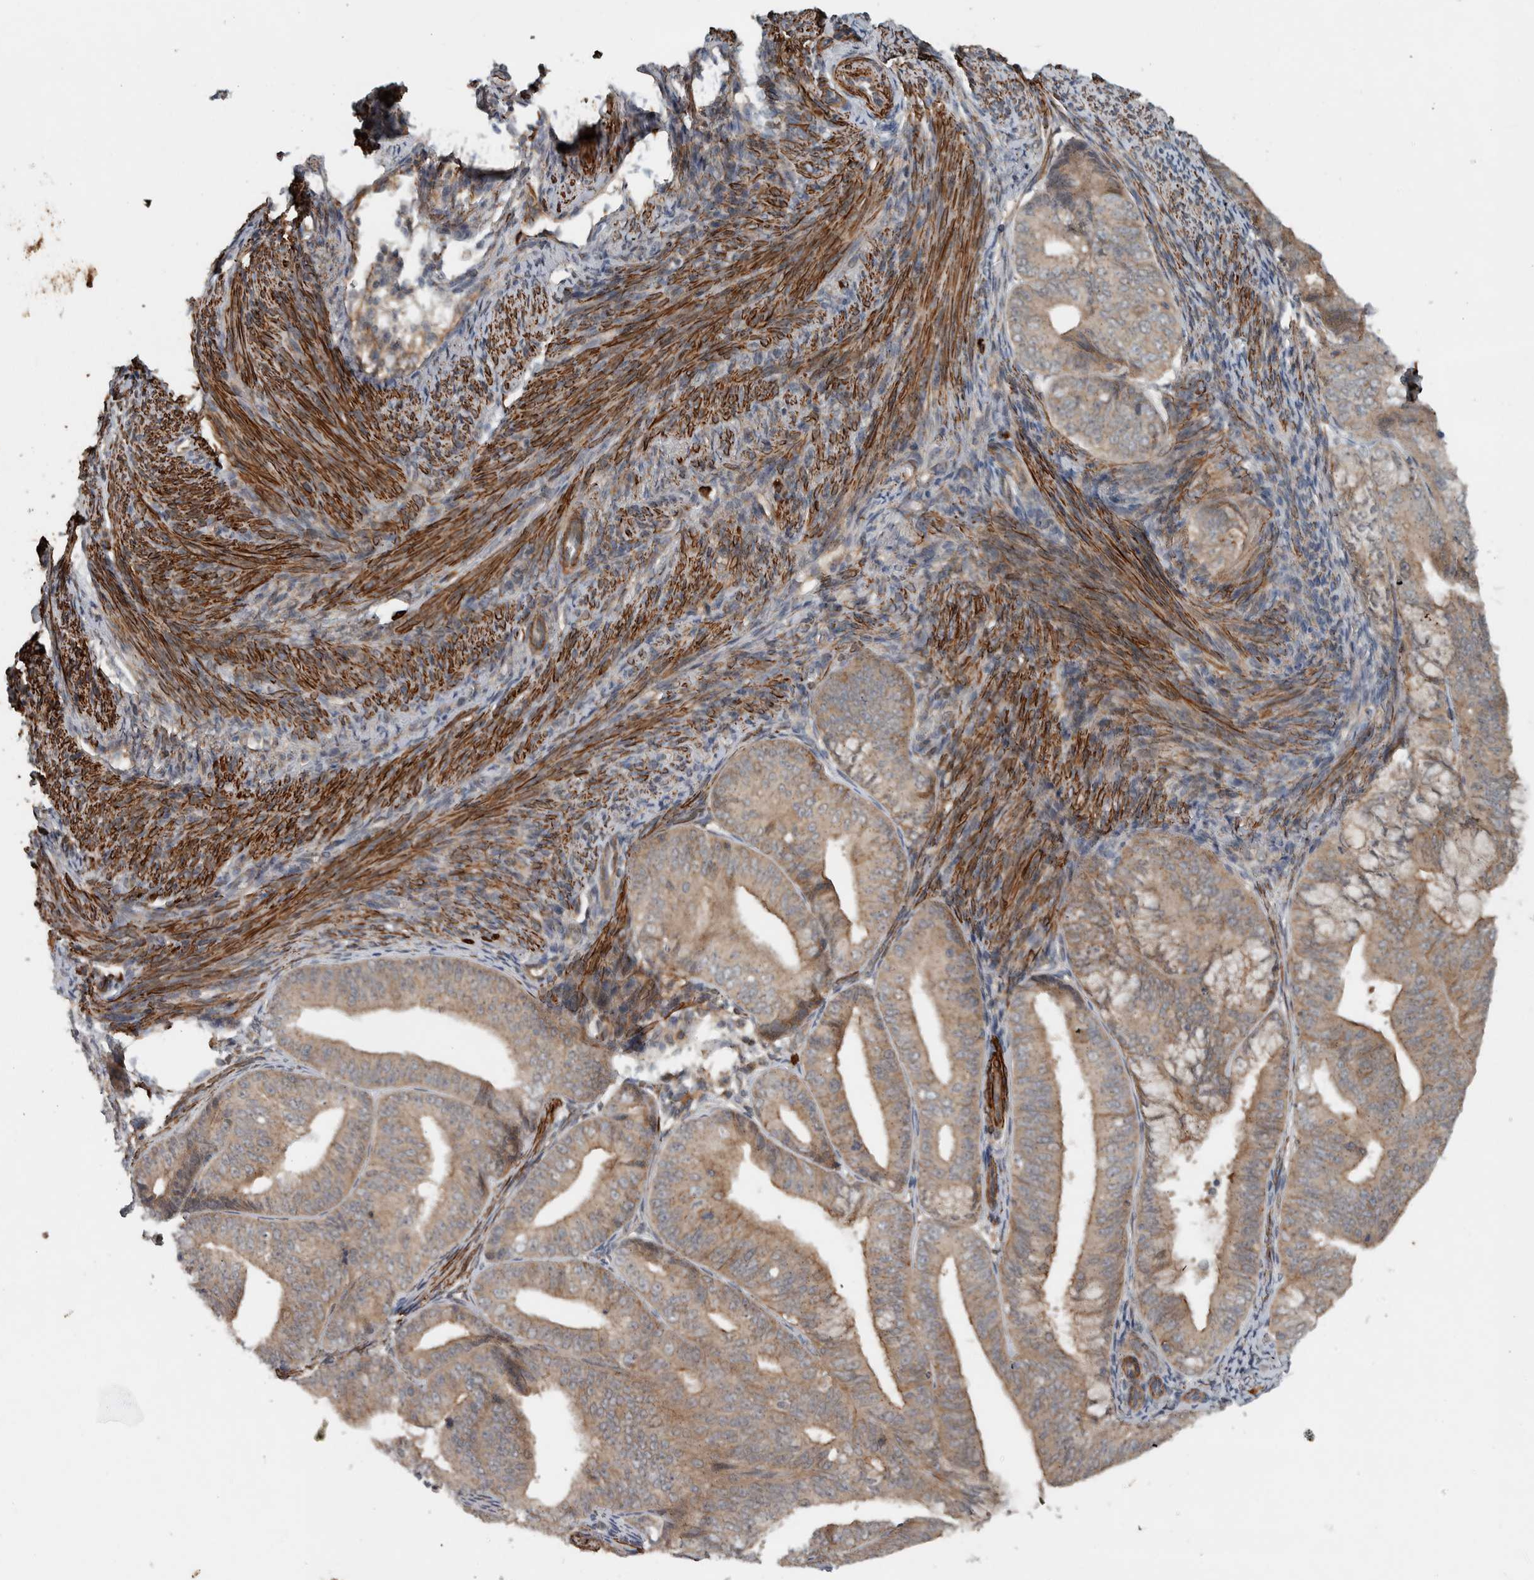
{"staining": {"intensity": "moderate", "quantity": ">75%", "location": "cytoplasmic/membranous"}, "tissue": "endometrial cancer", "cell_type": "Tumor cells", "image_type": "cancer", "snomed": [{"axis": "morphology", "description": "Adenocarcinoma, NOS"}, {"axis": "topography", "description": "Endometrium"}], "caption": "A histopathology image of adenocarcinoma (endometrial) stained for a protein demonstrates moderate cytoplasmic/membranous brown staining in tumor cells.", "gene": "LBHD1", "patient": {"sex": "female", "age": 63}}